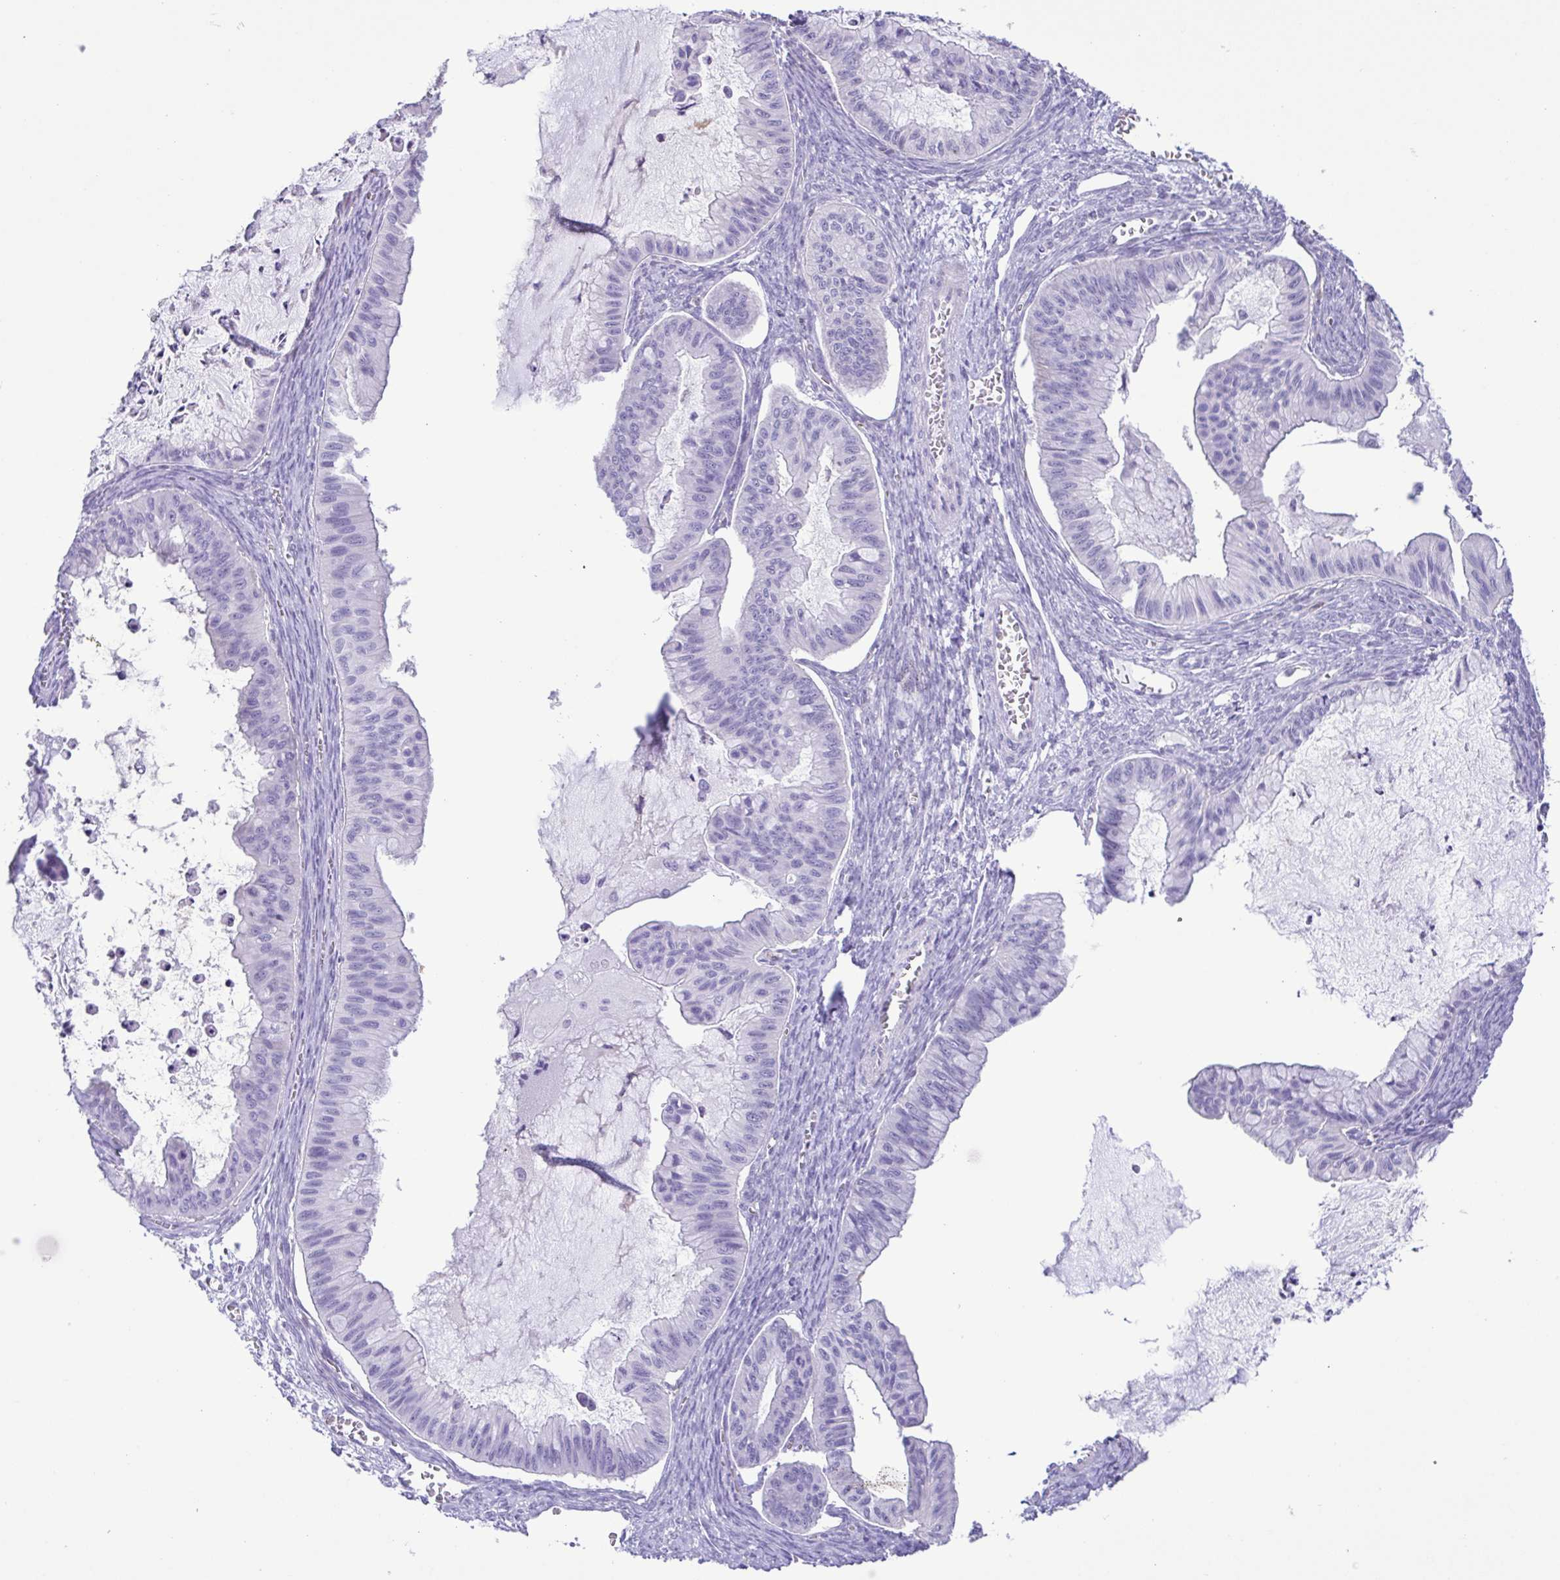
{"staining": {"intensity": "negative", "quantity": "none", "location": "none"}, "tissue": "ovarian cancer", "cell_type": "Tumor cells", "image_type": "cancer", "snomed": [{"axis": "morphology", "description": "Cystadenocarcinoma, mucinous, NOS"}, {"axis": "topography", "description": "Ovary"}], "caption": "Protein analysis of ovarian cancer (mucinous cystadenocarcinoma) reveals no significant expression in tumor cells.", "gene": "FLT1", "patient": {"sex": "female", "age": 72}}